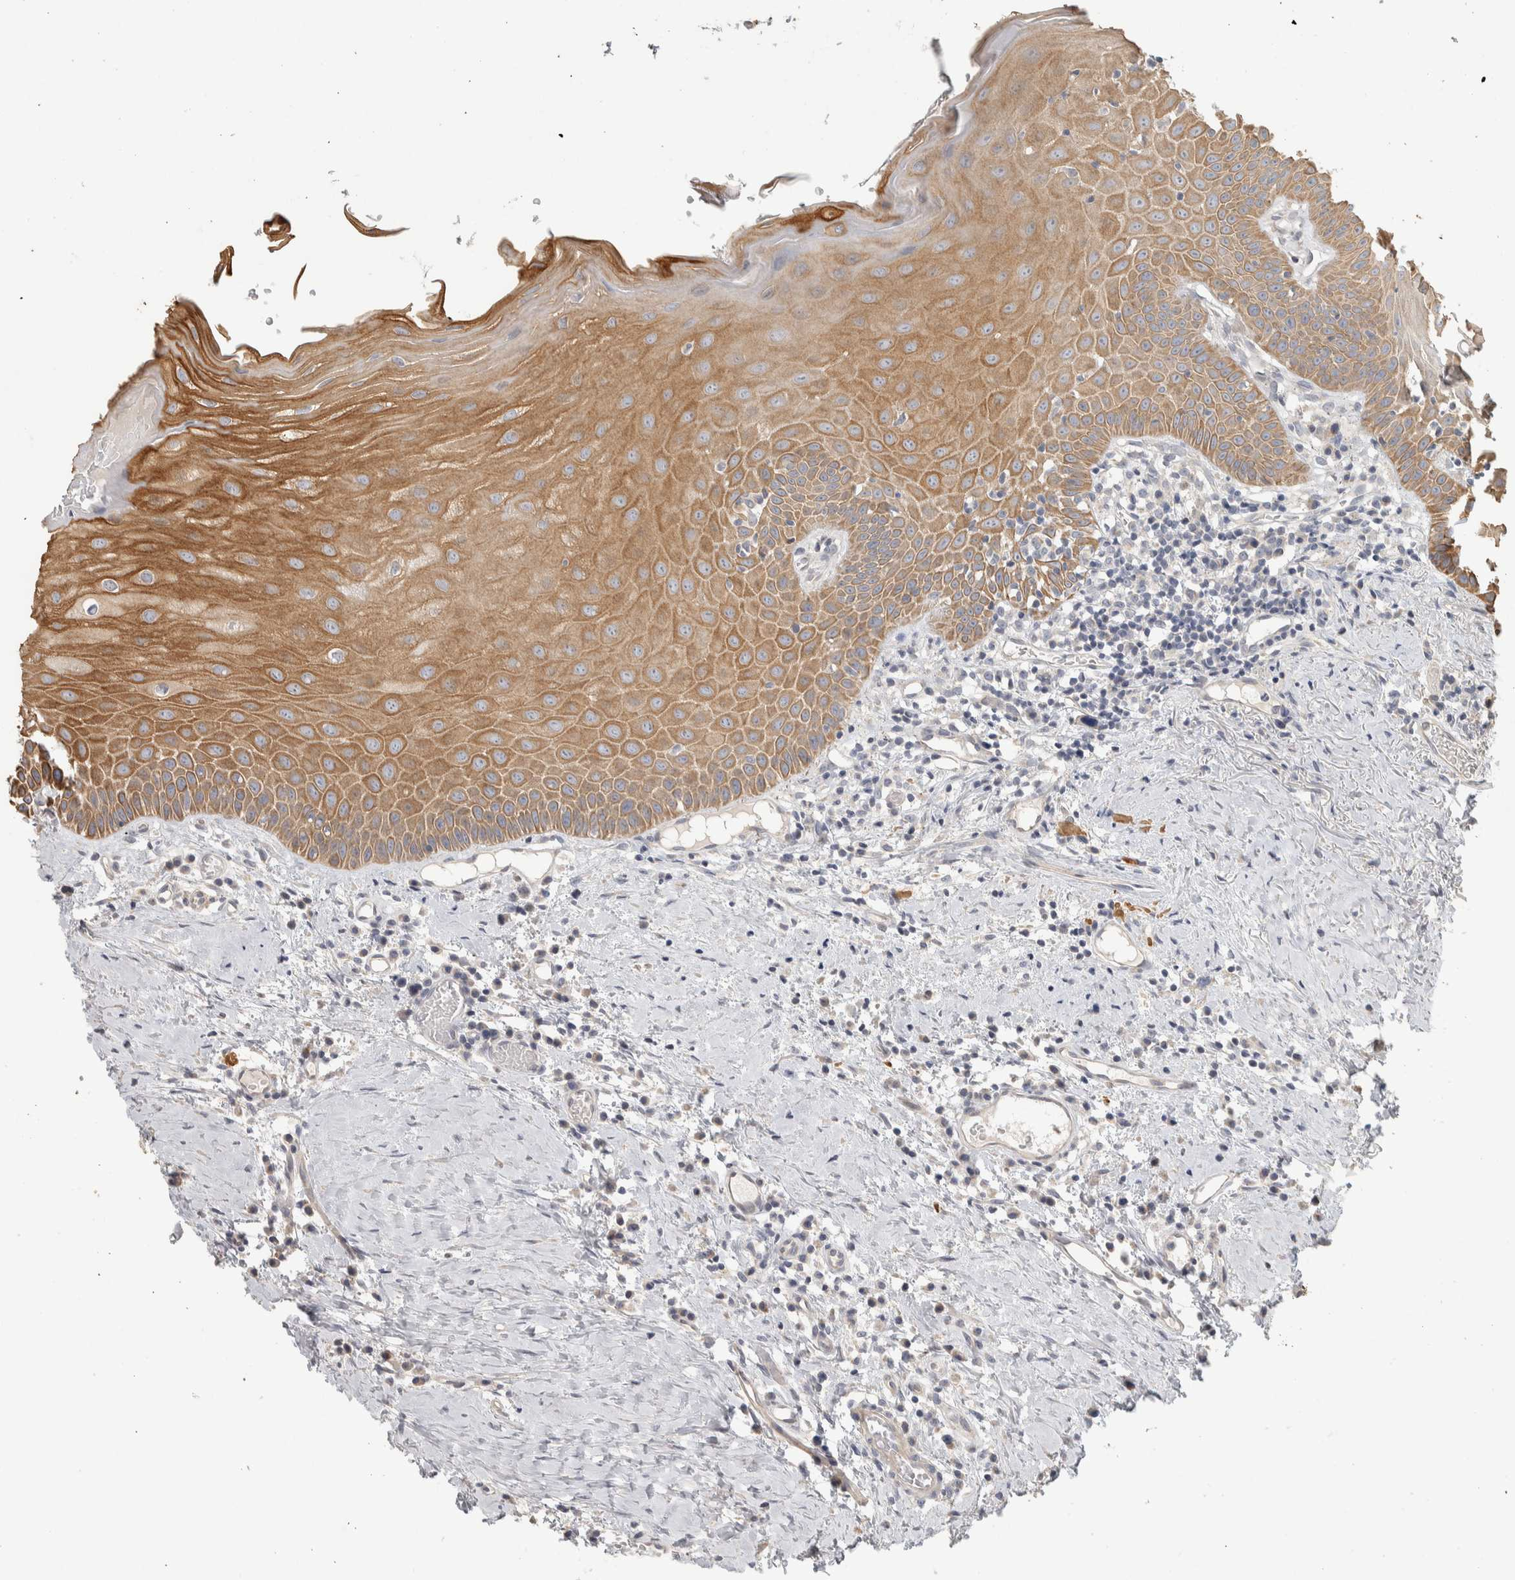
{"staining": {"intensity": "moderate", "quantity": ">75%", "location": "cytoplasmic/membranous"}, "tissue": "oral mucosa", "cell_type": "Squamous epithelial cells", "image_type": "normal", "snomed": [{"axis": "morphology", "description": "Normal tissue, NOS"}, {"axis": "topography", "description": "Skeletal muscle"}, {"axis": "topography", "description": "Oral tissue"}, {"axis": "topography", "description": "Peripheral nerve tissue"}], "caption": "A photomicrograph of human oral mucosa stained for a protein displays moderate cytoplasmic/membranous brown staining in squamous epithelial cells. (IHC, brightfield microscopy, high magnification).", "gene": "DCXR", "patient": {"sex": "female", "age": 84}}